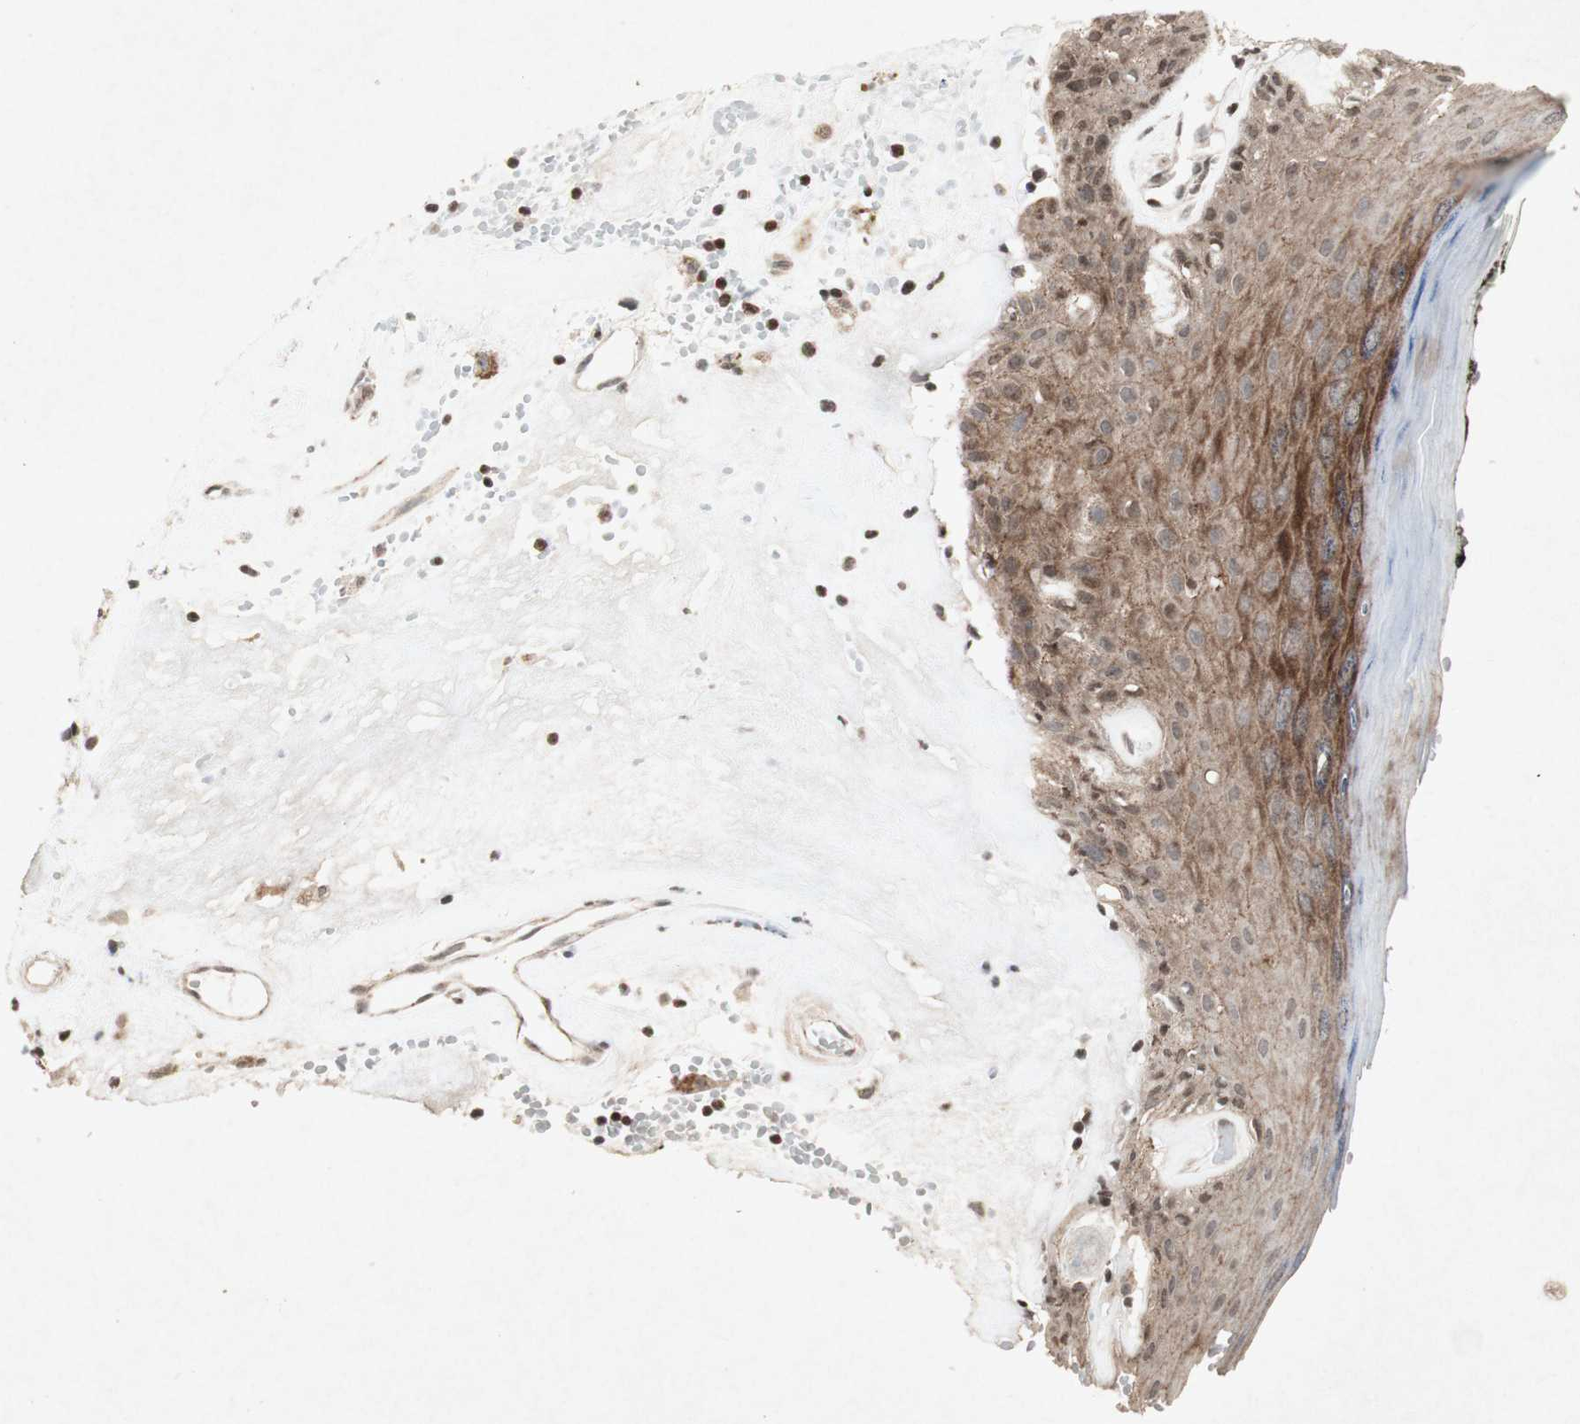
{"staining": {"intensity": "moderate", "quantity": ">75%", "location": "cytoplasmic/membranous,nuclear"}, "tissue": "skin", "cell_type": "Epidermal cells", "image_type": "normal", "snomed": [{"axis": "morphology", "description": "Normal tissue, NOS"}, {"axis": "morphology", "description": "Inflammation, NOS"}, {"axis": "topography", "description": "Vulva"}], "caption": "Immunohistochemical staining of benign skin demonstrates moderate cytoplasmic/membranous,nuclear protein positivity in about >75% of epidermal cells.", "gene": "PLXNA1", "patient": {"sex": "female", "age": 84}}